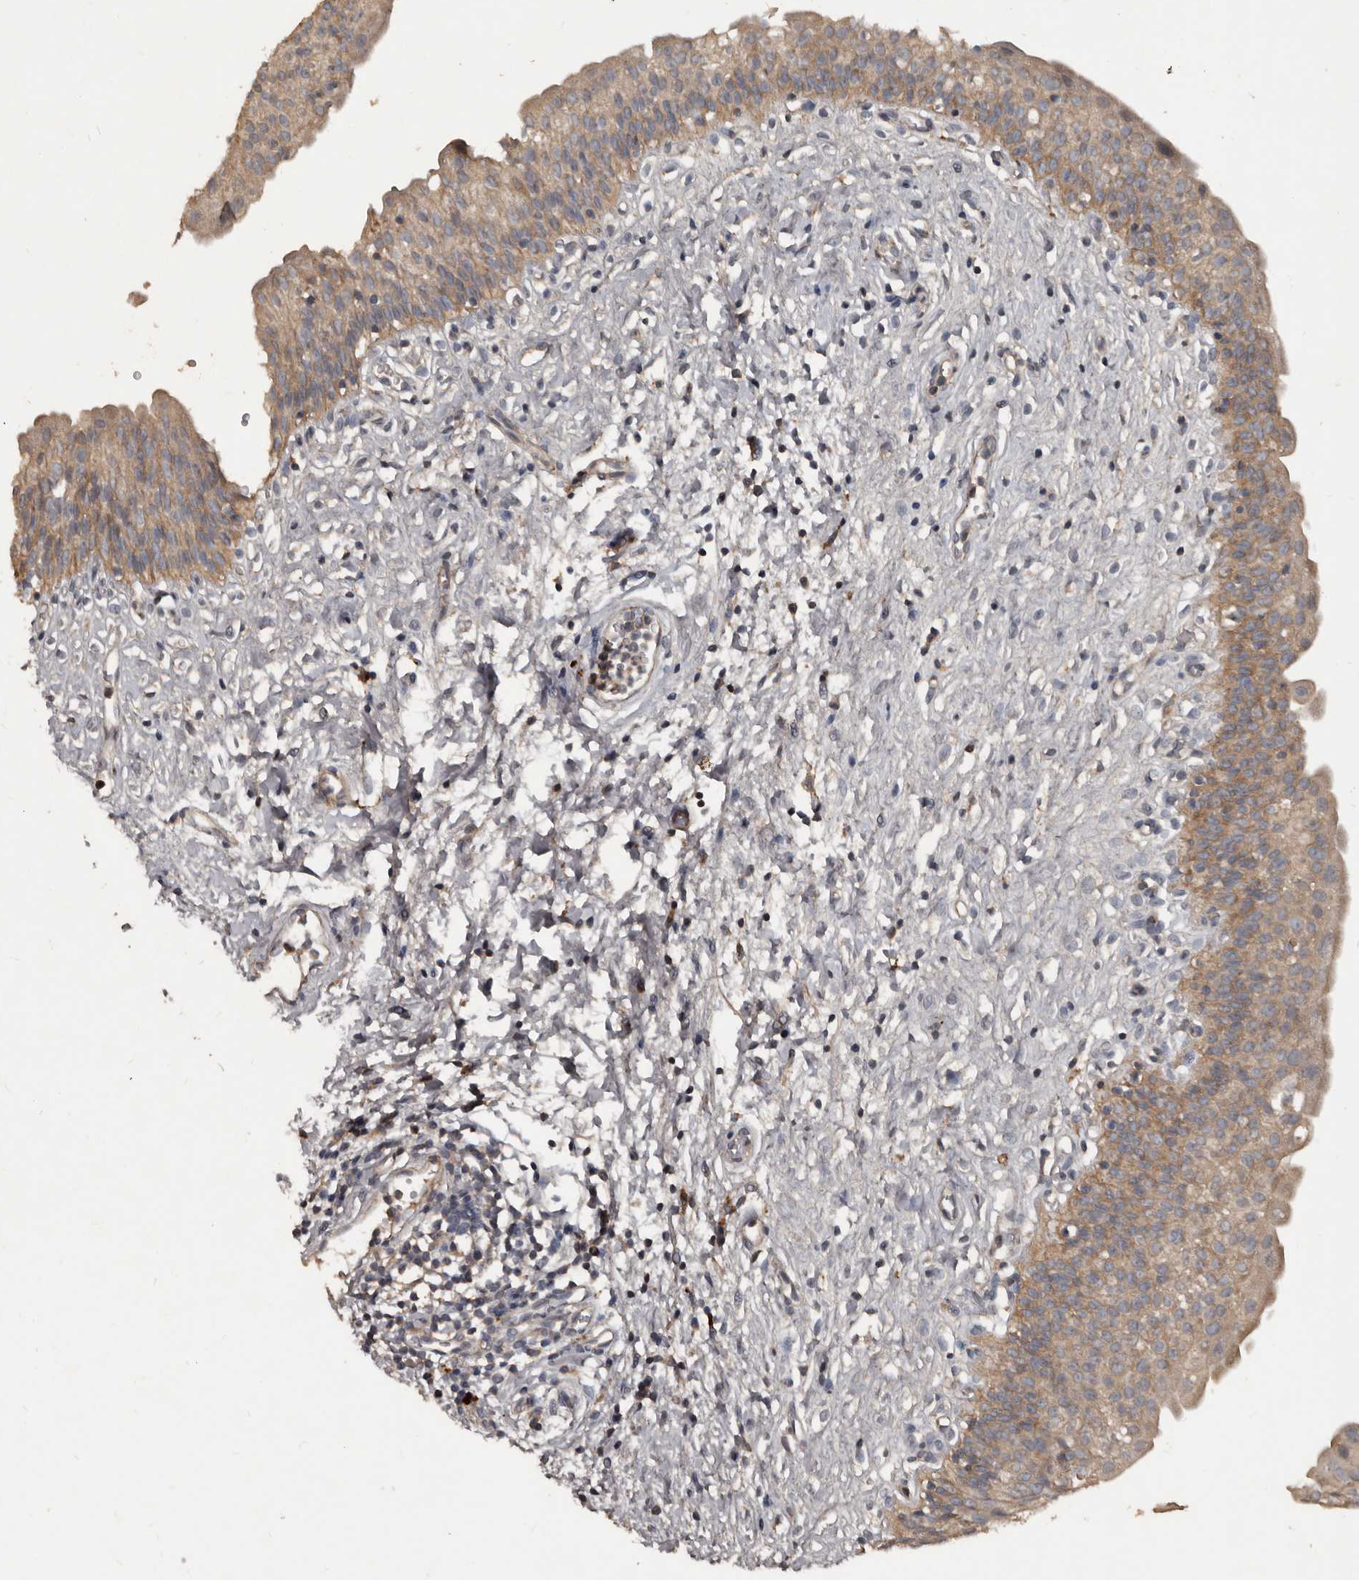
{"staining": {"intensity": "weak", "quantity": ">75%", "location": "cytoplasmic/membranous"}, "tissue": "urinary bladder", "cell_type": "Urothelial cells", "image_type": "normal", "snomed": [{"axis": "morphology", "description": "Normal tissue, NOS"}, {"axis": "topography", "description": "Urinary bladder"}], "caption": "Weak cytoplasmic/membranous positivity for a protein is identified in approximately >75% of urothelial cells of benign urinary bladder using IHC.", "gene": "GREB1", "patient": {"sex": "male", "age": 51}}